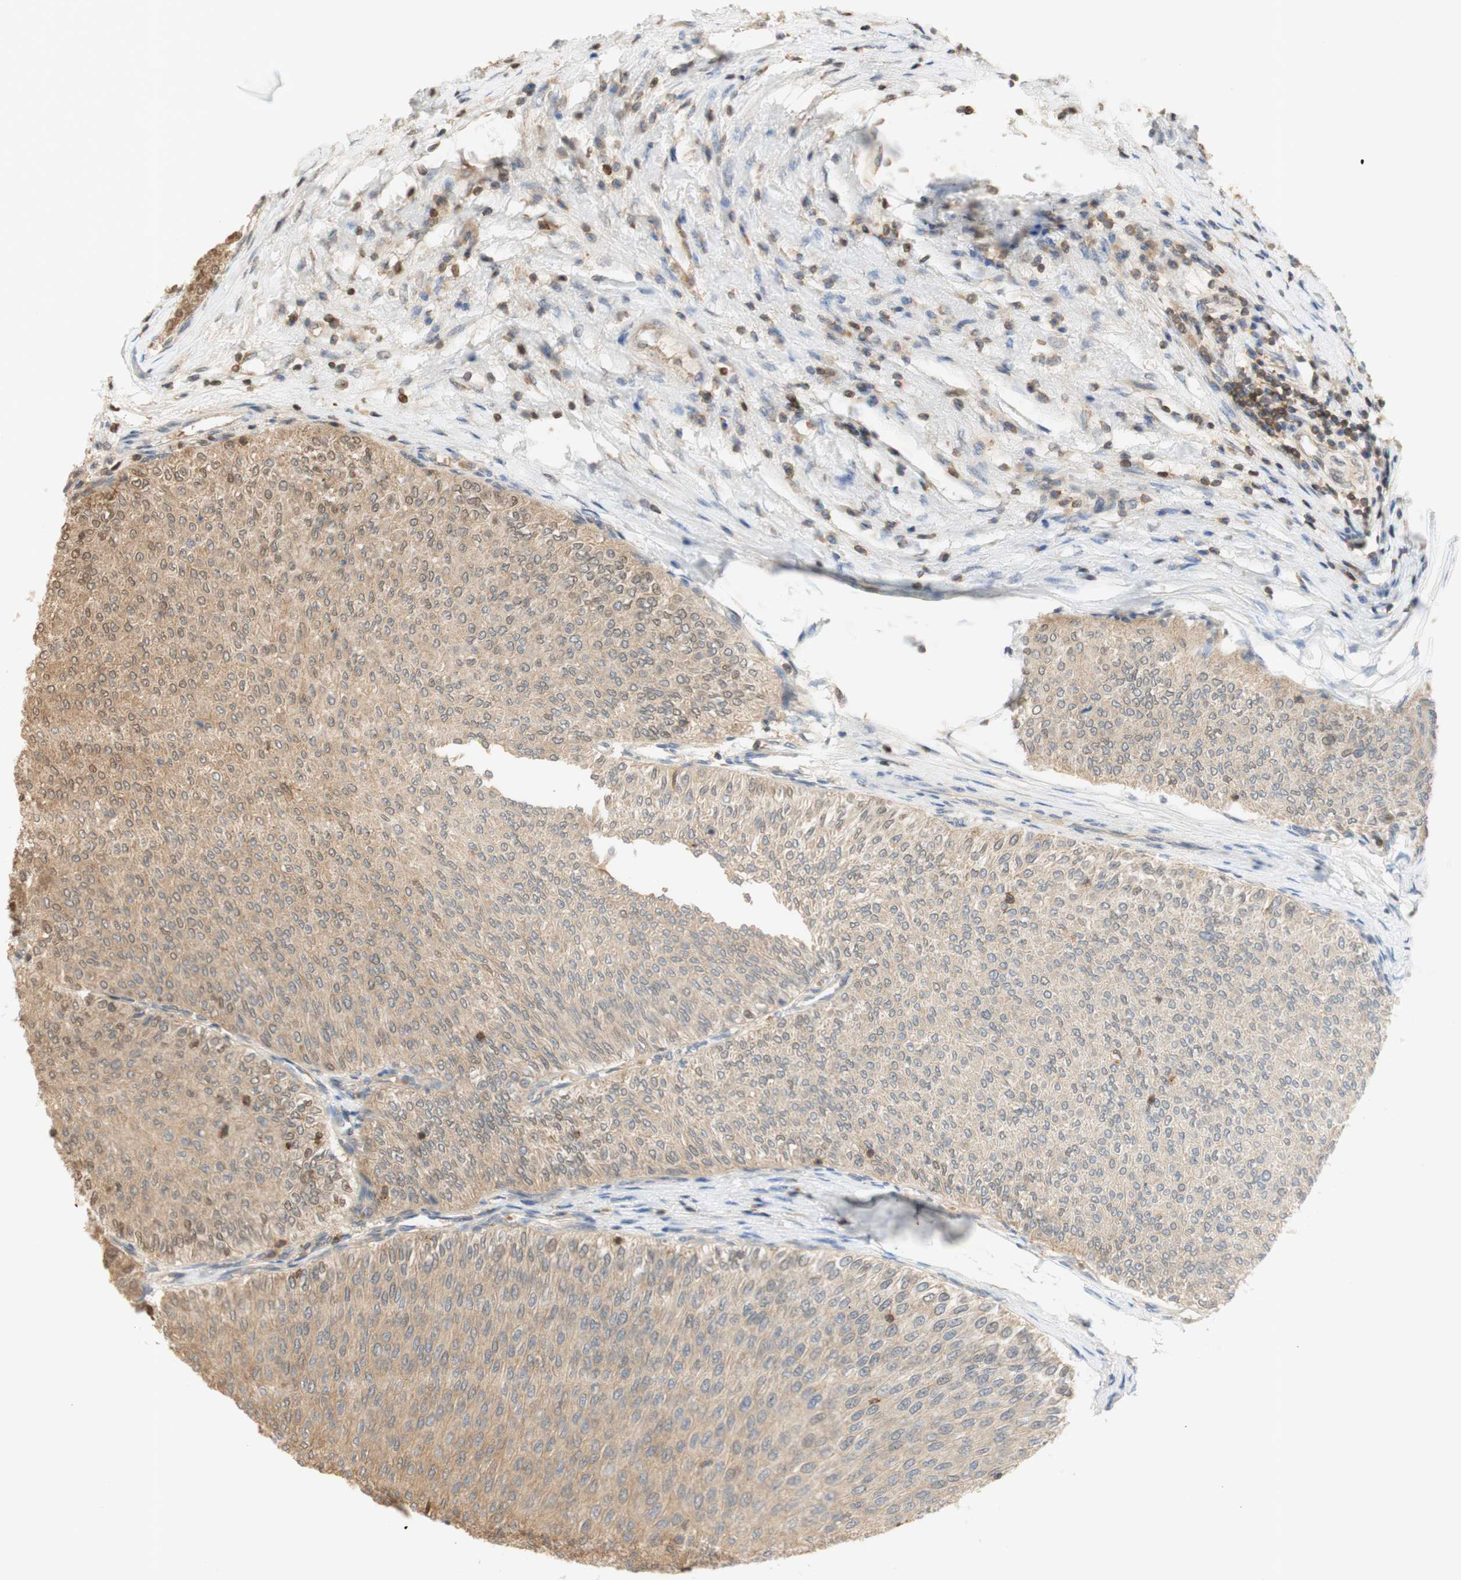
{"staining": {"intensity": "moderate", "quantity": ">75%", "location": "cytoplasmic/membranous,nuclear"}, "tissue": "urothelial cancer", "cell_type": "Tumor cells", "image_type": "cancer", "snomed": [{"axis": "morphology", "description": "Urothelial carcinoma, Low grade"}, {"axis": "topography", "description": "Urinary bladder"}], "caption": "Protein staining displays moderate cytoplasmic/membranous and nuclear positivity in approximately >75% of tumor cells in urothelial cancer.", "gene": "NAP1L4", "patient": {"sex": "male", "age": 78}}